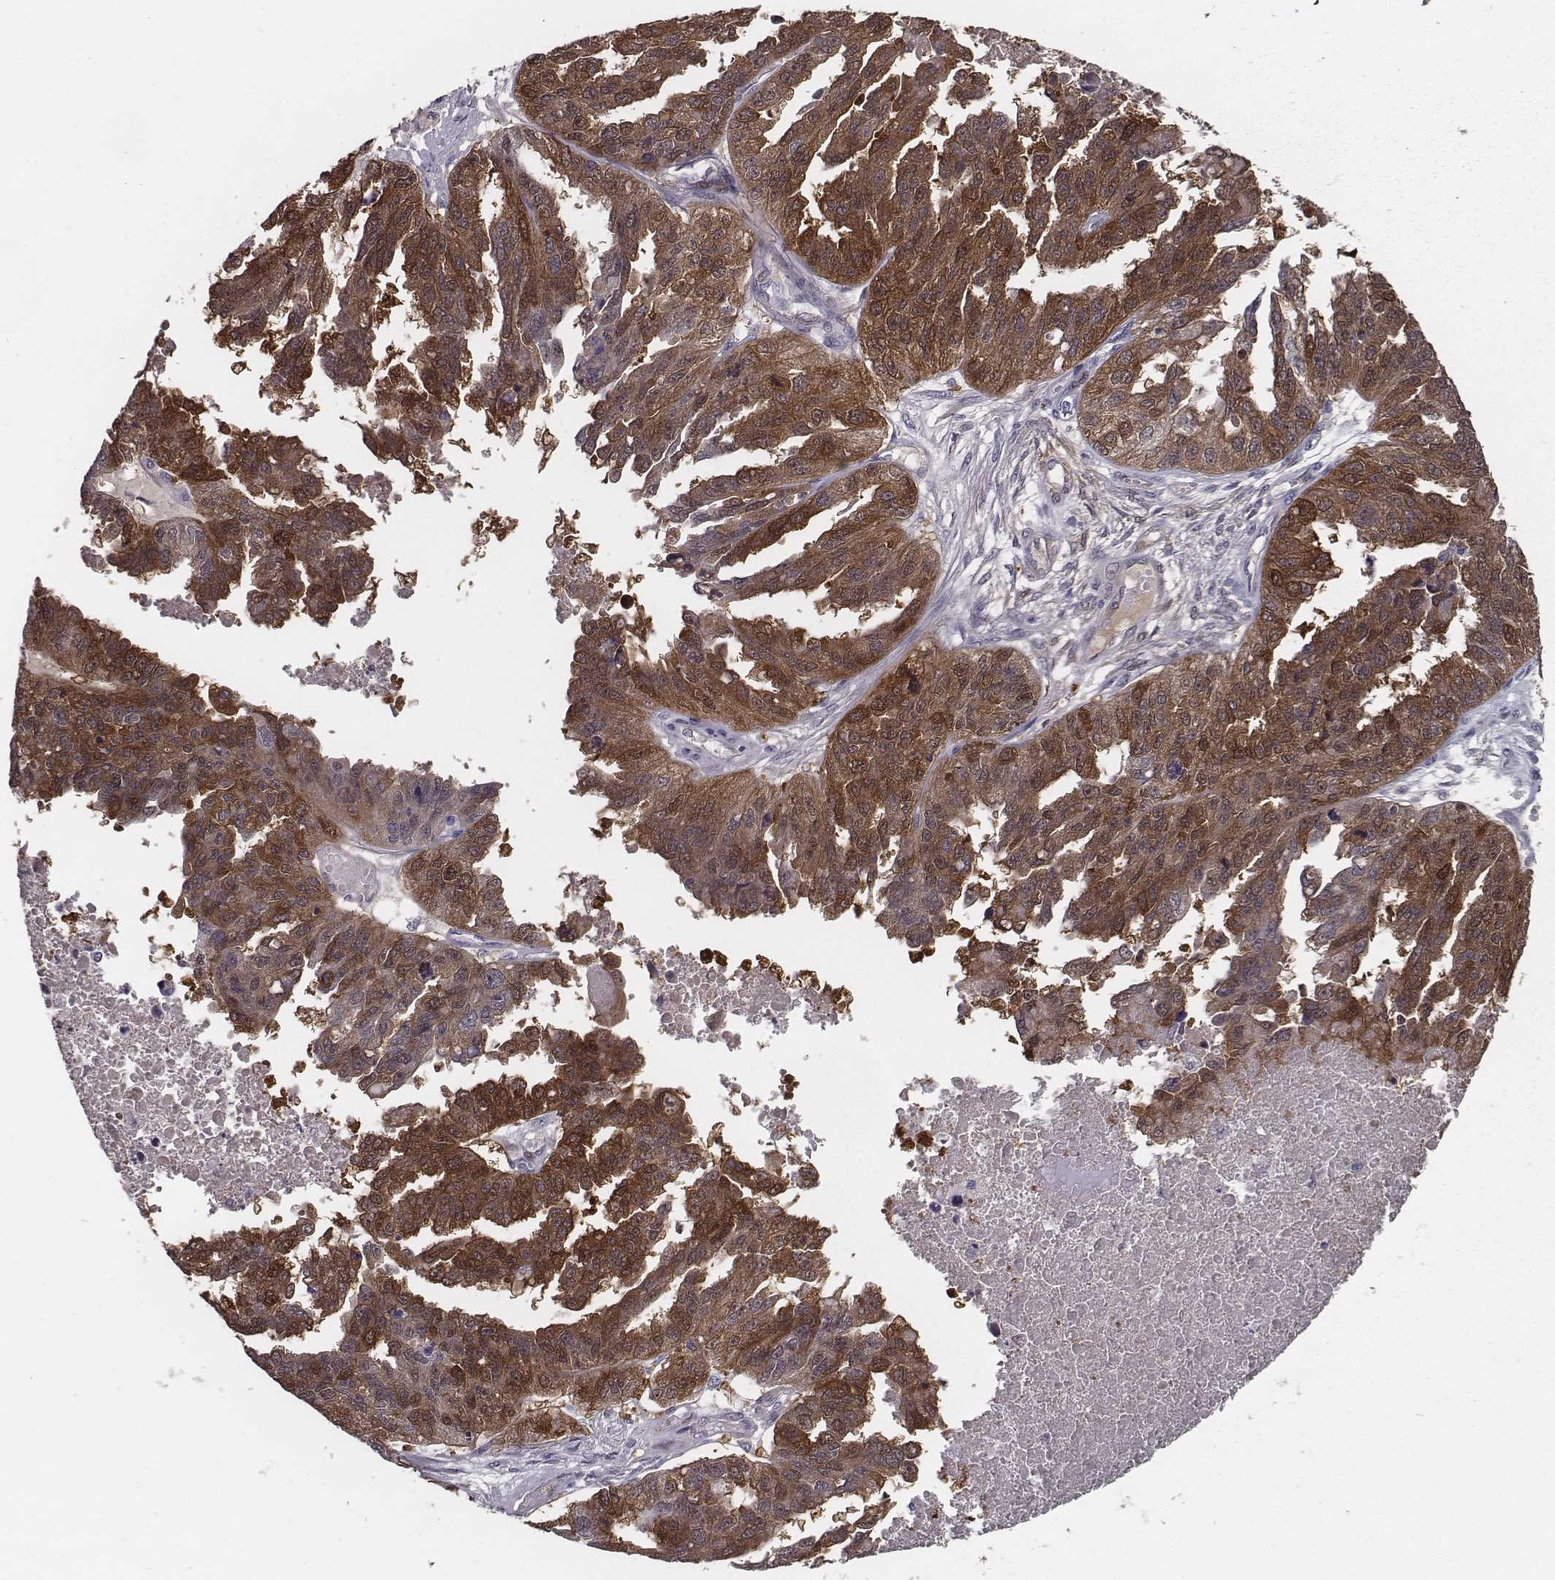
{"staining": {"intensity": "moderate", "quantity": ">75%", "location": "cytoplasmic/membranous,nuclear"}, "tissue": "ovarian cancer", "cell_type": "Tumor cells", "image_type": "cancer", "snomed": [{"axis": "morphology", "description": "Cystadenocarcinoma, serous, NOS"}, {"axis": "topography", "description": "Ovary"}], "caption": "Immunohistochemistry micrograph of ovarian cancer stained for a protein (brown), which reveals medium levels of moderate cytoplasmic/membranous and nuclear expression in approximately >75% of tumor cells.", "gene": "ISYNA1", "patient": {"sex": "female", "age": 58}}